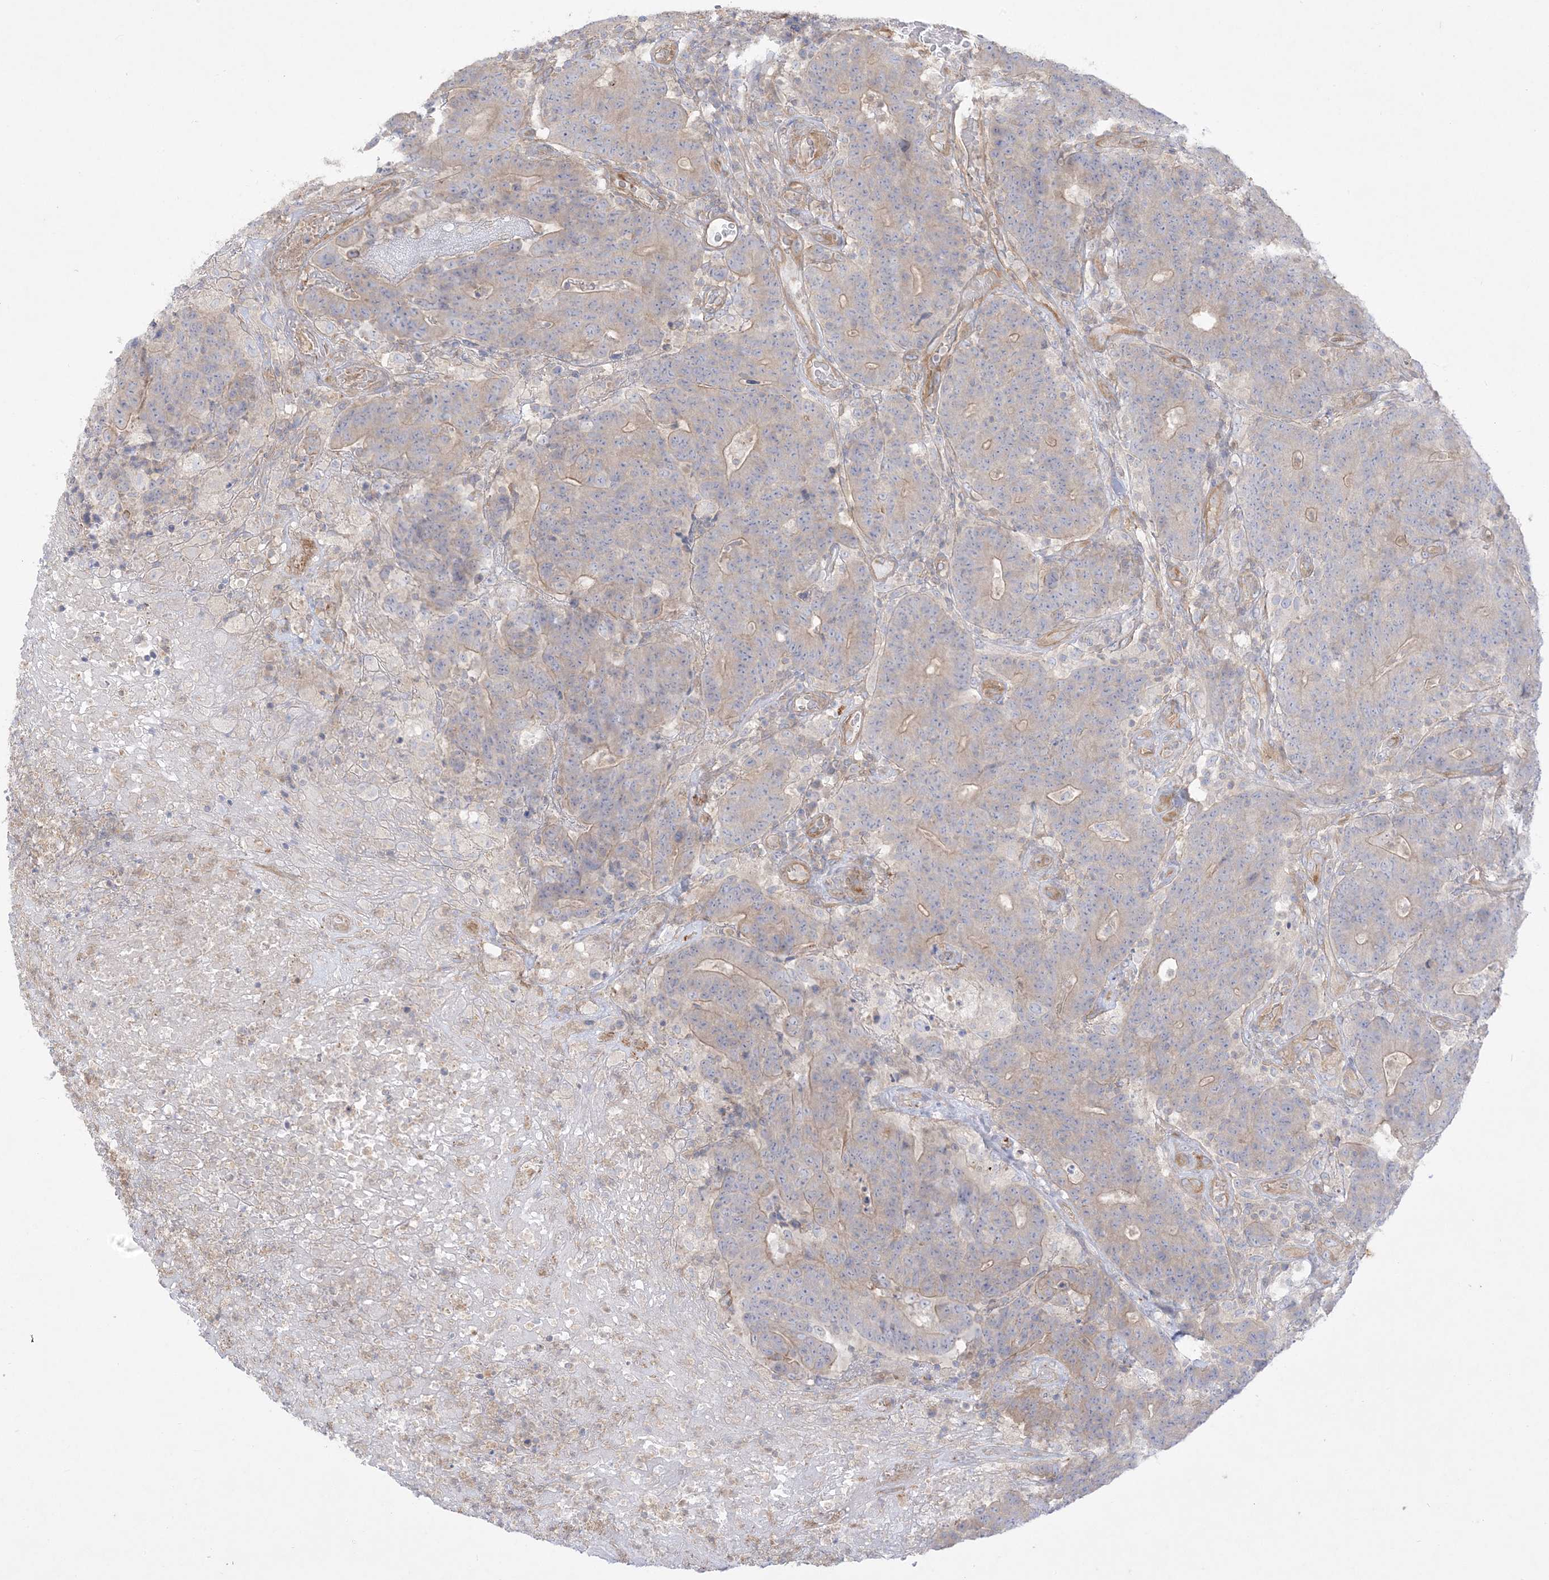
{"staining": {"intensity": "weak", "quantity": "<25%", "location": "cytoplasmic/membranous"}, "tissue": "colorectal cancer", "cell_type": "Tumor cells", "image_type": "cancer", "snomed": [{"axis": "morphology", "description": "Normal tissue, NOS"}, {"axis": "morphology", "description": "Adenocarcinoma, NOS"}, {"axis": "topography", "description": "Colon"}], "caption": "Photomicrograph shows no significant protein positivity in tumor cells of colorectal adenocarcinoma.", "gene": "ARHGEF9", "patient": {"sex": "female", "age": 75}}